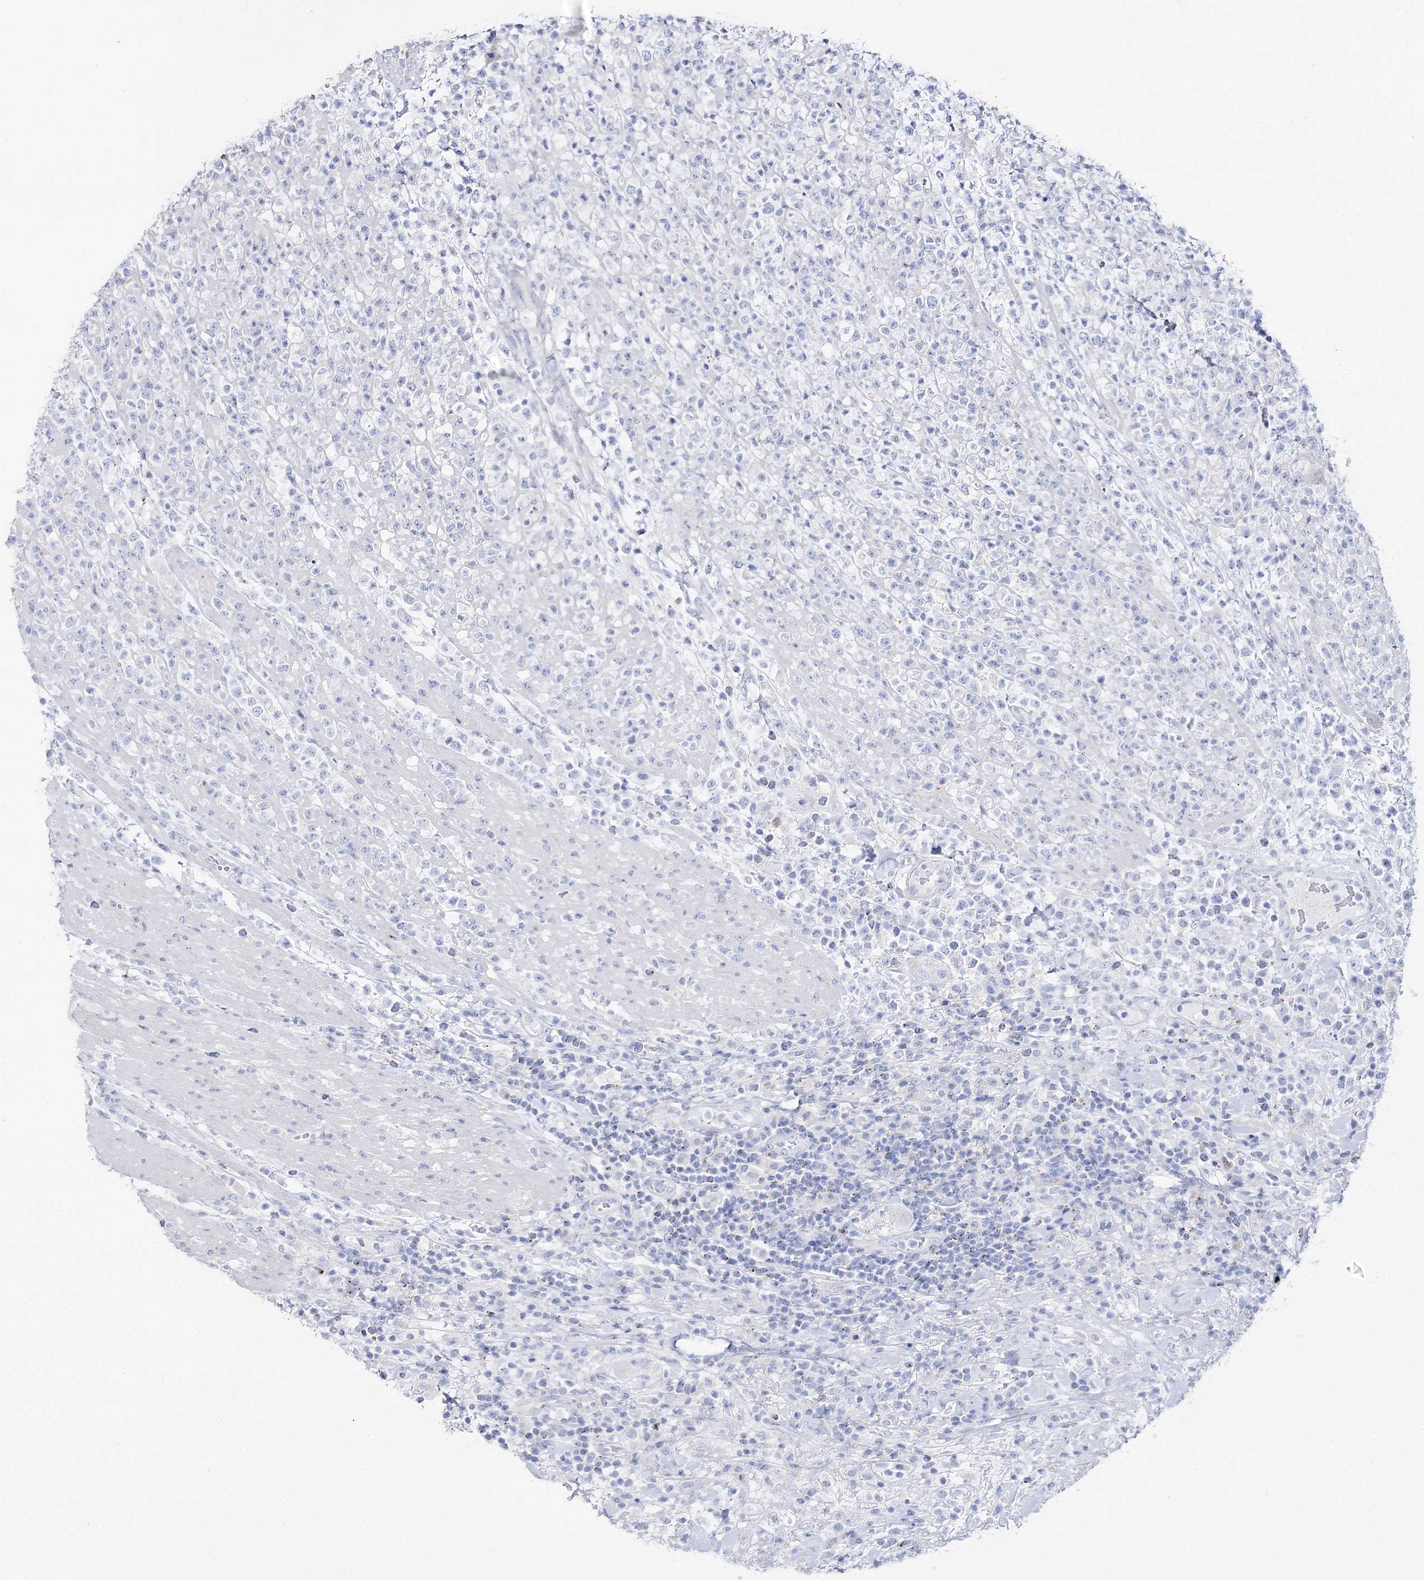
{"staining": {"intensity": "negative", "quantity": "none", "location": "none"}, "tissue": "lymphoma", "cell_type": "Tumor cells", "image_type": "cancer", "snomed": [{"axis": "morphology", "description": "Malignant lymphoma, non-Hodgkin's type, High grade"}, {"axis": "topography", "description": "Colon"}], "caption": "A high-resolution image shows immunohistochemistry (IHC) staining of malignant lymphoma, non-Hodgkin's type (high-grade), which exhibits no significant expression in tumor cells. (DAB (3,3'-diaminobenzidine) immunohistochemistry with hematoxylin counter stain).", "gene": "SLC3A1", "patient": {"sex": "female", "age": 53}}